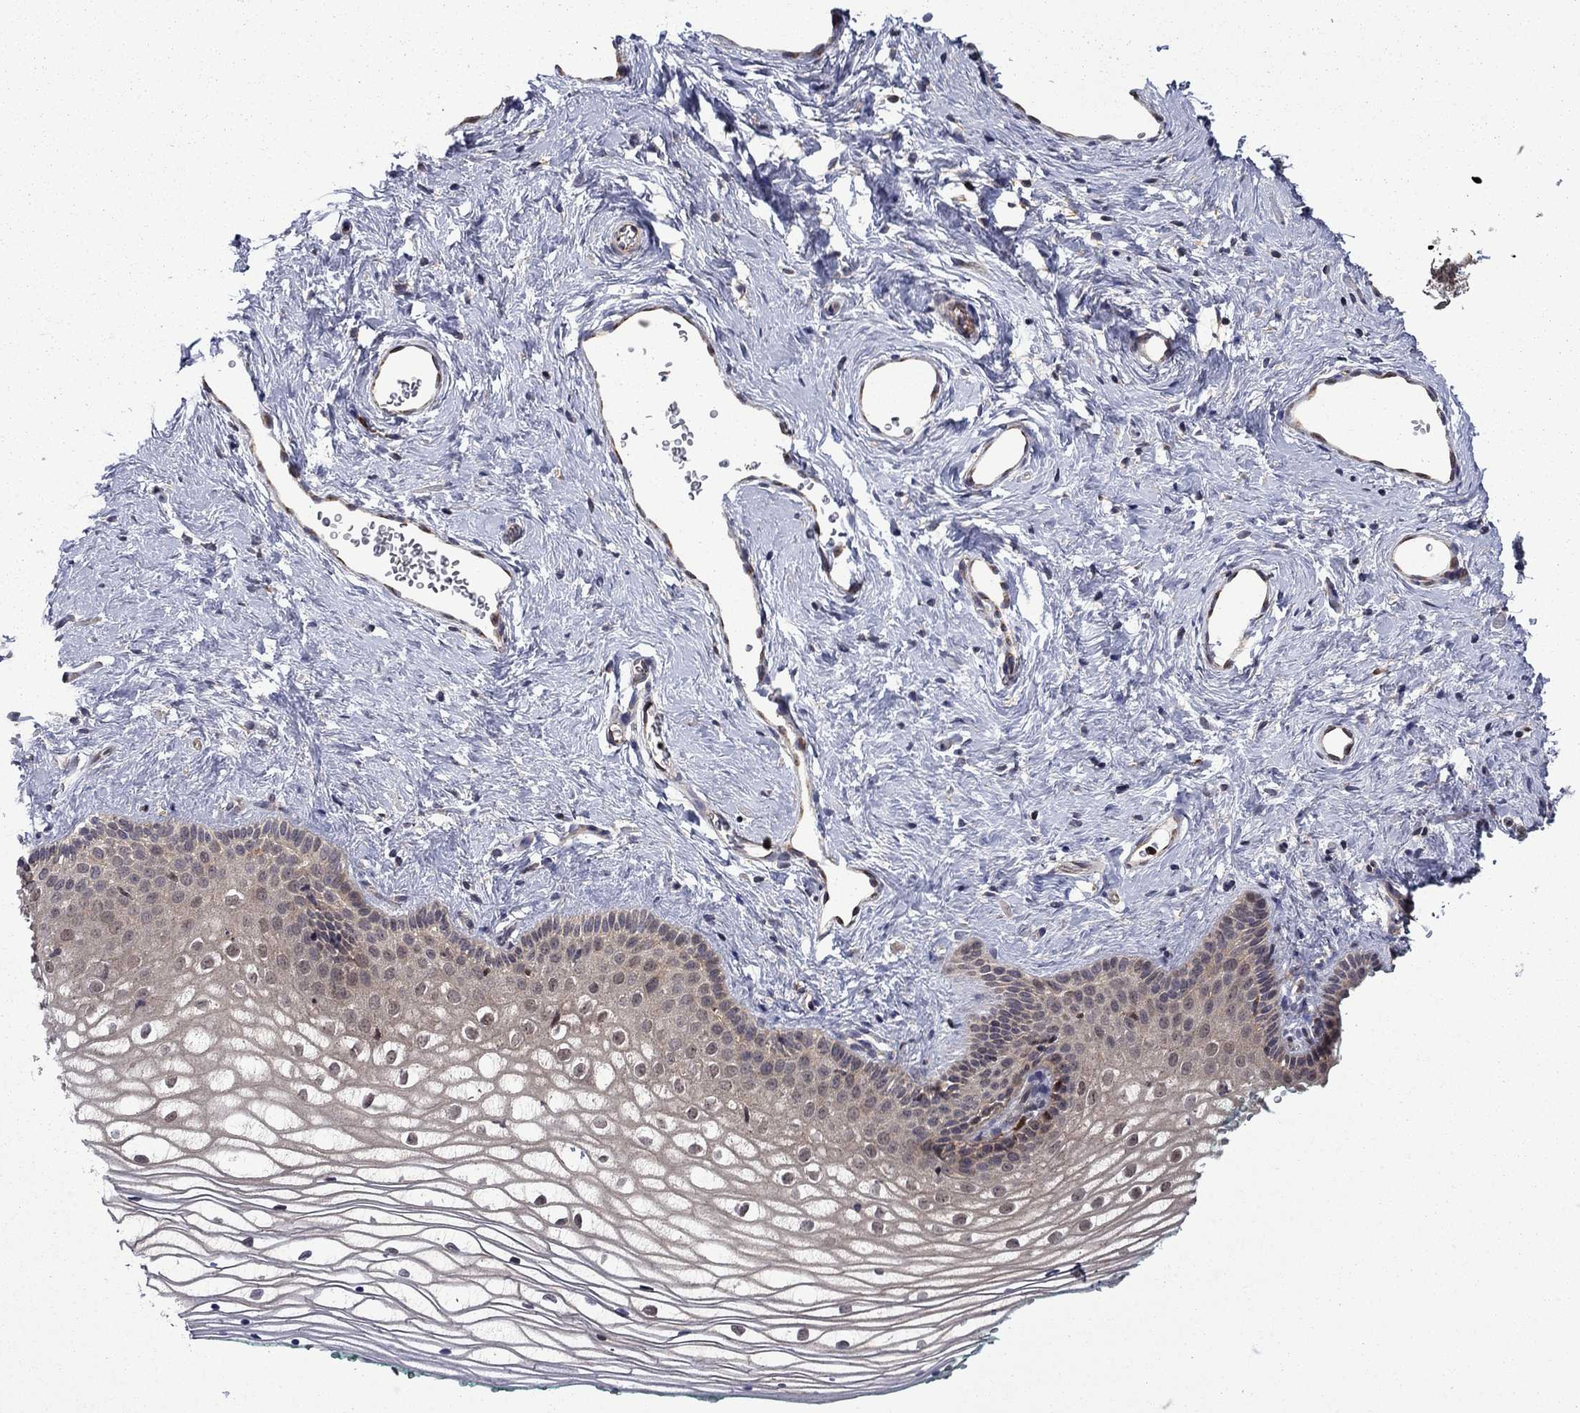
{"staining": {"intensity": "moderate", "quantity": "<25%", "location": "cytoplasmic/membranous"}, "tissue": "vagina", "cell_type": "Squamous epithelial cells", "image_type": "normal", "snomed": [{"axis": "morphology", "description": "Normal tissue, NOS"}, {"axis": "topography", "description": "Vagina"}], "caption": "Squamous epithelial cells reveal low levels of moderate cytoplasmic/membranous expression in approximately <25% of cells in unremarkable human vagina.", "gene": "TPMT", "patient": {"sex": "female", "age": 36}}